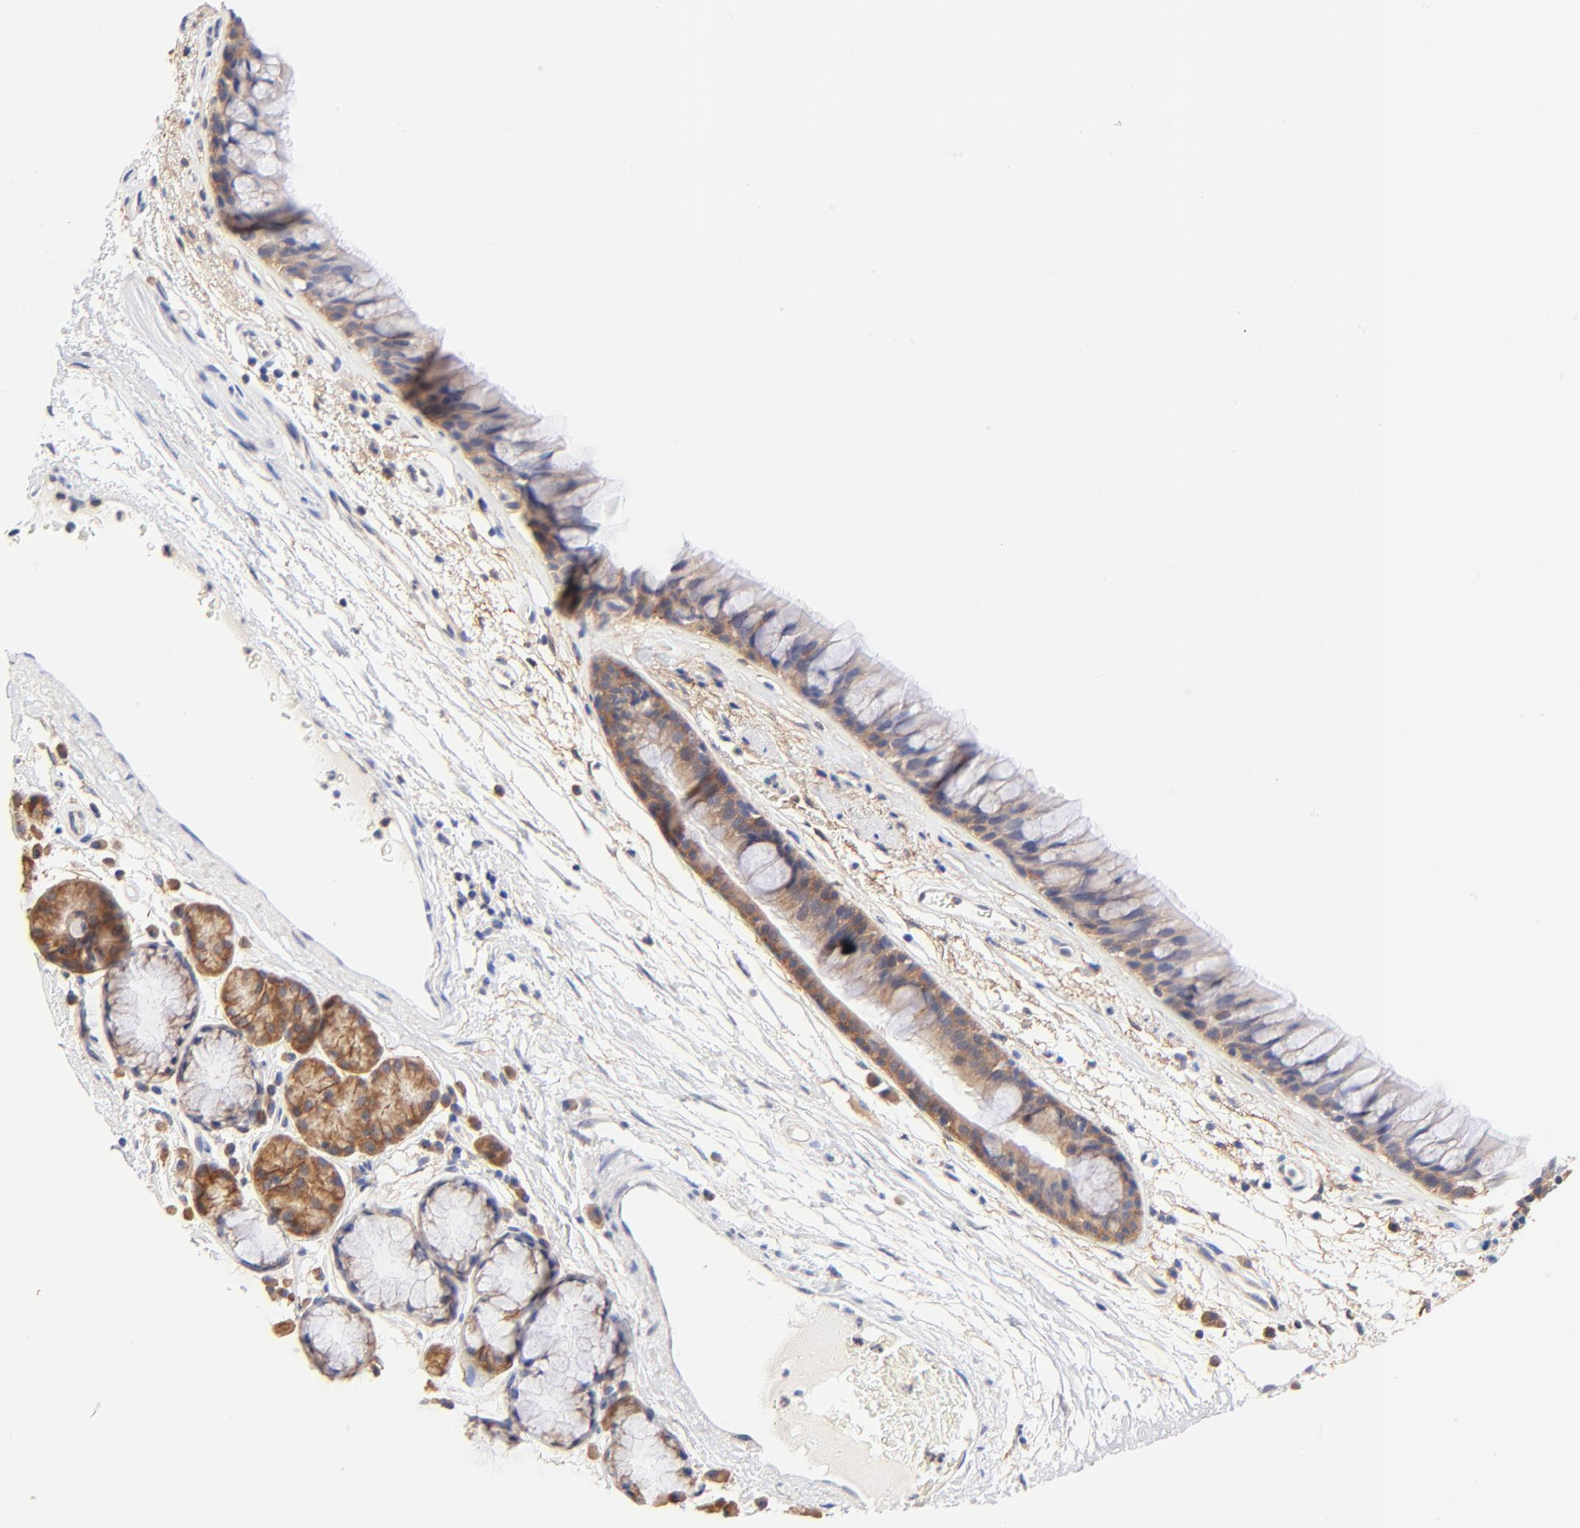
{"staining": {"intensity": "moderate", "quantity": "25%-75%", "location": "cytoplasmic/membranous"}, "tissue": "bronchus", "cell_type": "Respiratory epithelial cells", "image_type": "normal", "snomed": [{"axis": "morphology", "description": "Normal tissue, NOS"}, {"axis": "morphology", "description": "Adenocarcinoma, NOS"}, {"axis": "topography", "description": "Bronchus"}, {"axis": "topography", "description": "Lung"}], "caption": "Protein positivity by IHC demonstrates moderate cytoplasmic/membranous expression in approximately 25%-75% of respiratory epithelial cells in normal bronchus. (DAB (3,3'-diaminobenzidine) IHC with brightfield microscopy, high magnification).", "gene": "PTK7", "patient": {"sex": "female", "age": 54}}